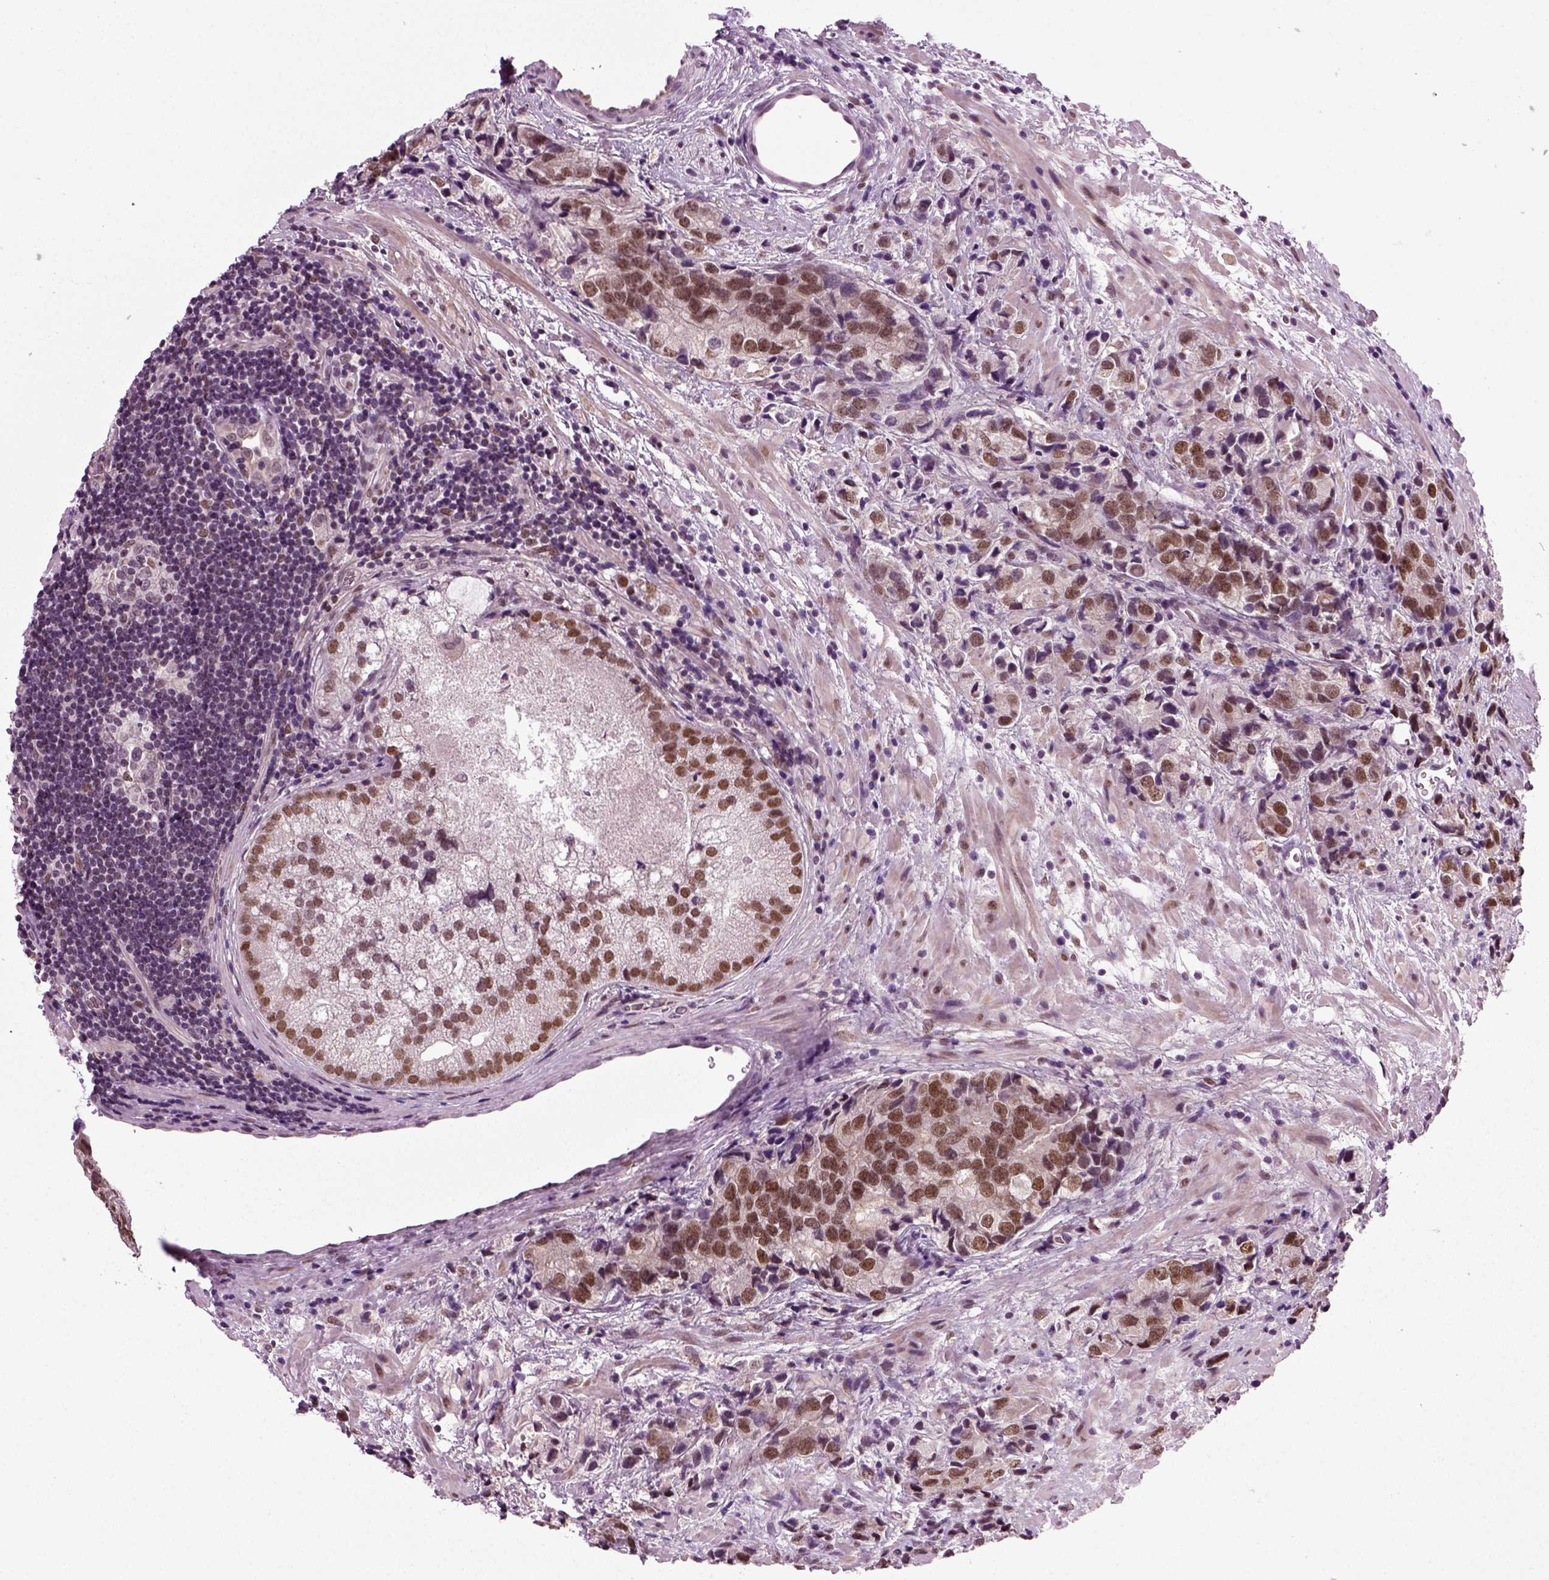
{"staining": {"intensity": "strong", "quantity": "25%-75%", "location": "nuclear"}, "tissue": "prostate cancer", "cell_type": "Tumor cells", "image_type": "cancer", "snomed": [{"axis": "morphology", "description": "Adenocarcinoma, NOS"}, {"axis": "topography", "description": "Prostate and seminal vesicle, NOS"}], "caption": "Tumor cells display high levels of strong nuclear expression in approximately 25%-75% of cells in human prostate cancer (adenocarcinoma). The protein is shown in brown color, while the nuclei are stained blue.", "gene": "RCOR3", "patient": {"sex": "male", "age": 63}}